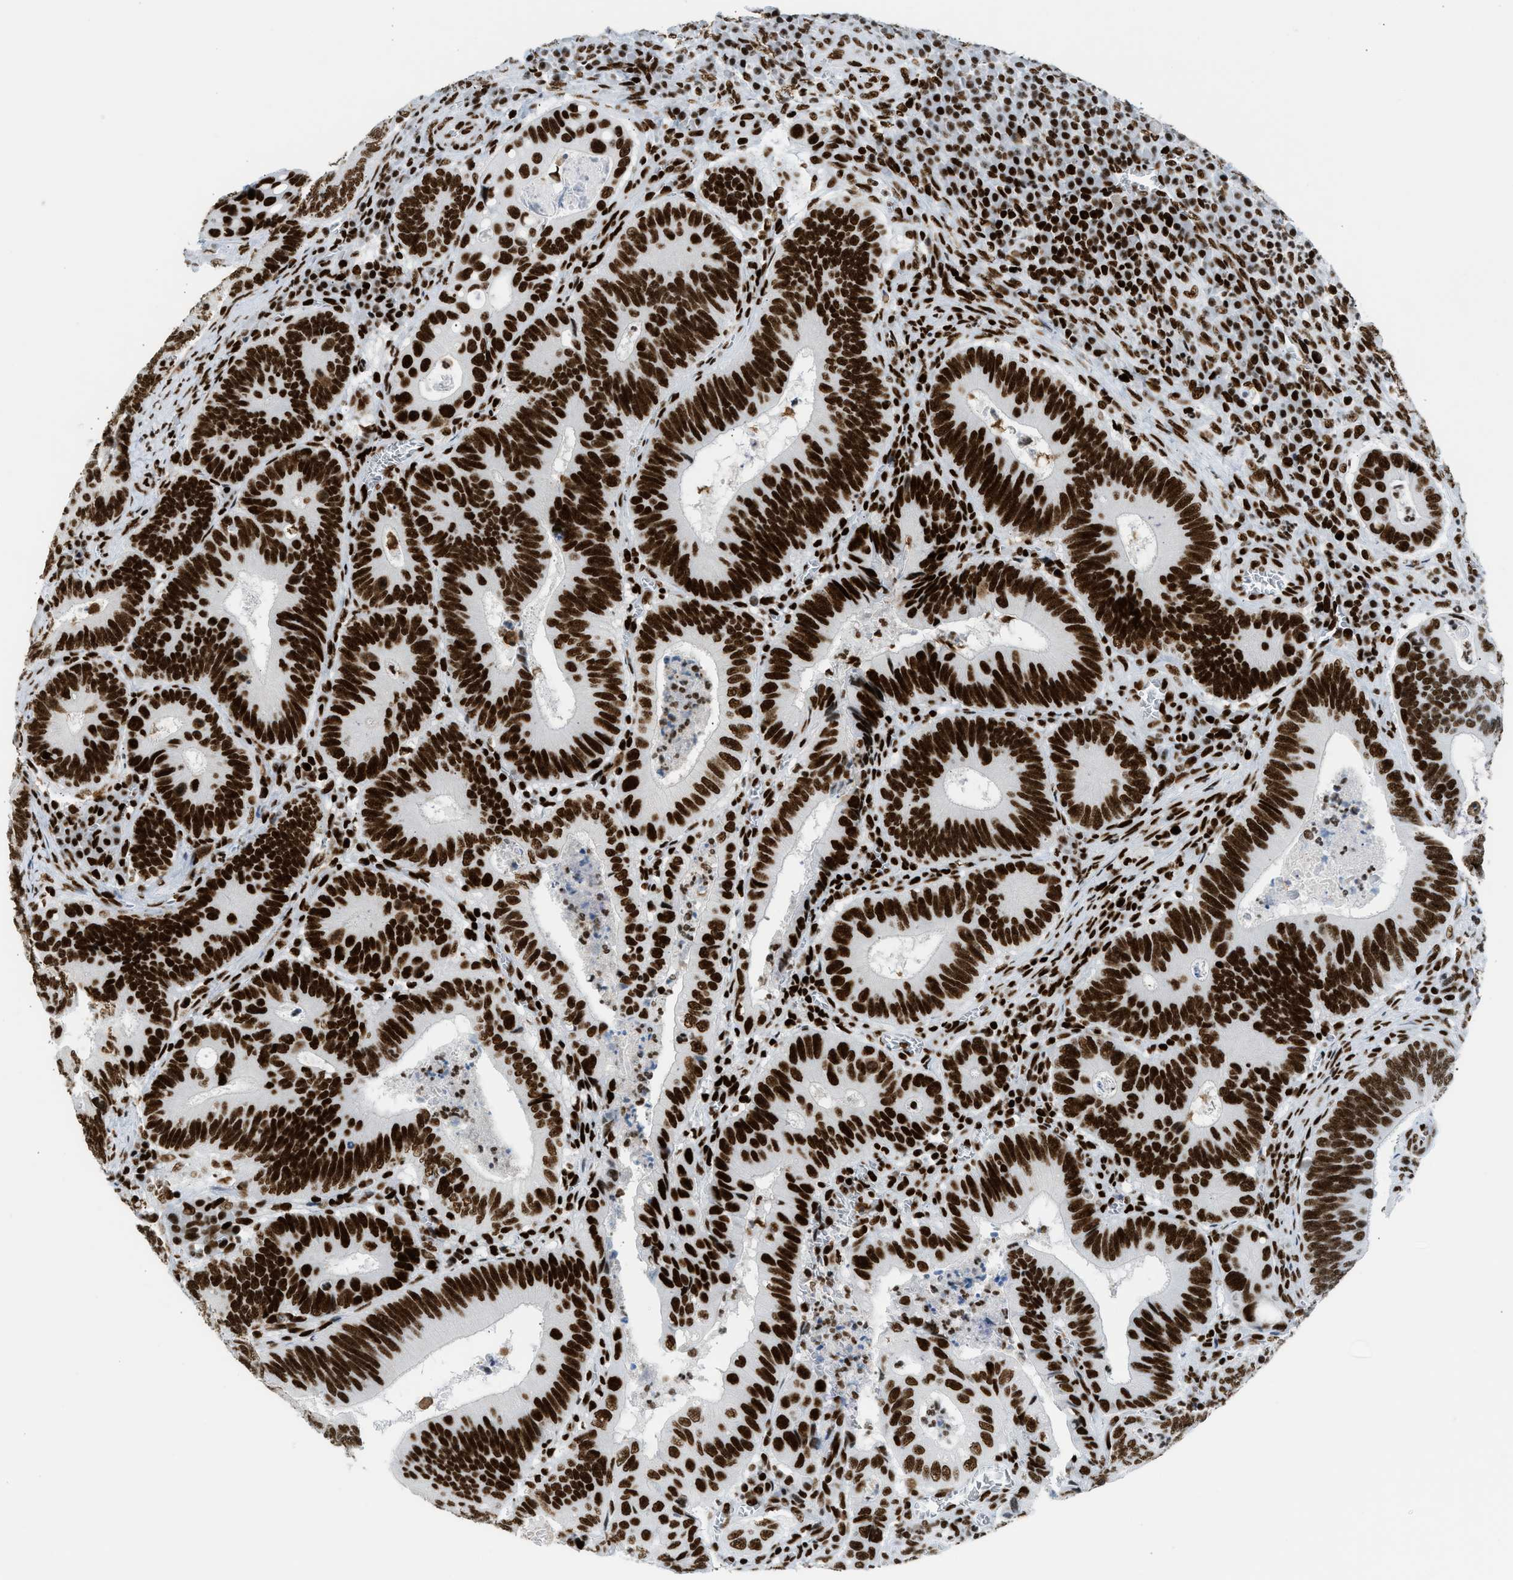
{"staining": {"intensity": "strong", "quantity": ">75%", "location": "nuclear"}, "tissue": "colorectal cancer", "cell_type": "Tumor cells", "image_type": "cancer", "snomed": [{"axis": "morphology", "description": "Inflammation, NOS"}, {"axis": "morphology", "description": "Adenocarcinoma, NOS"}, {"axis": "topography", "description": "Colon"}], "caption": "Adenocarcinoma (colorectal) stained for a protein shows strong nuclear positivity in tumor cells.", "gene": "PIF1", "patient": {"sex": "male", "age": 72}}